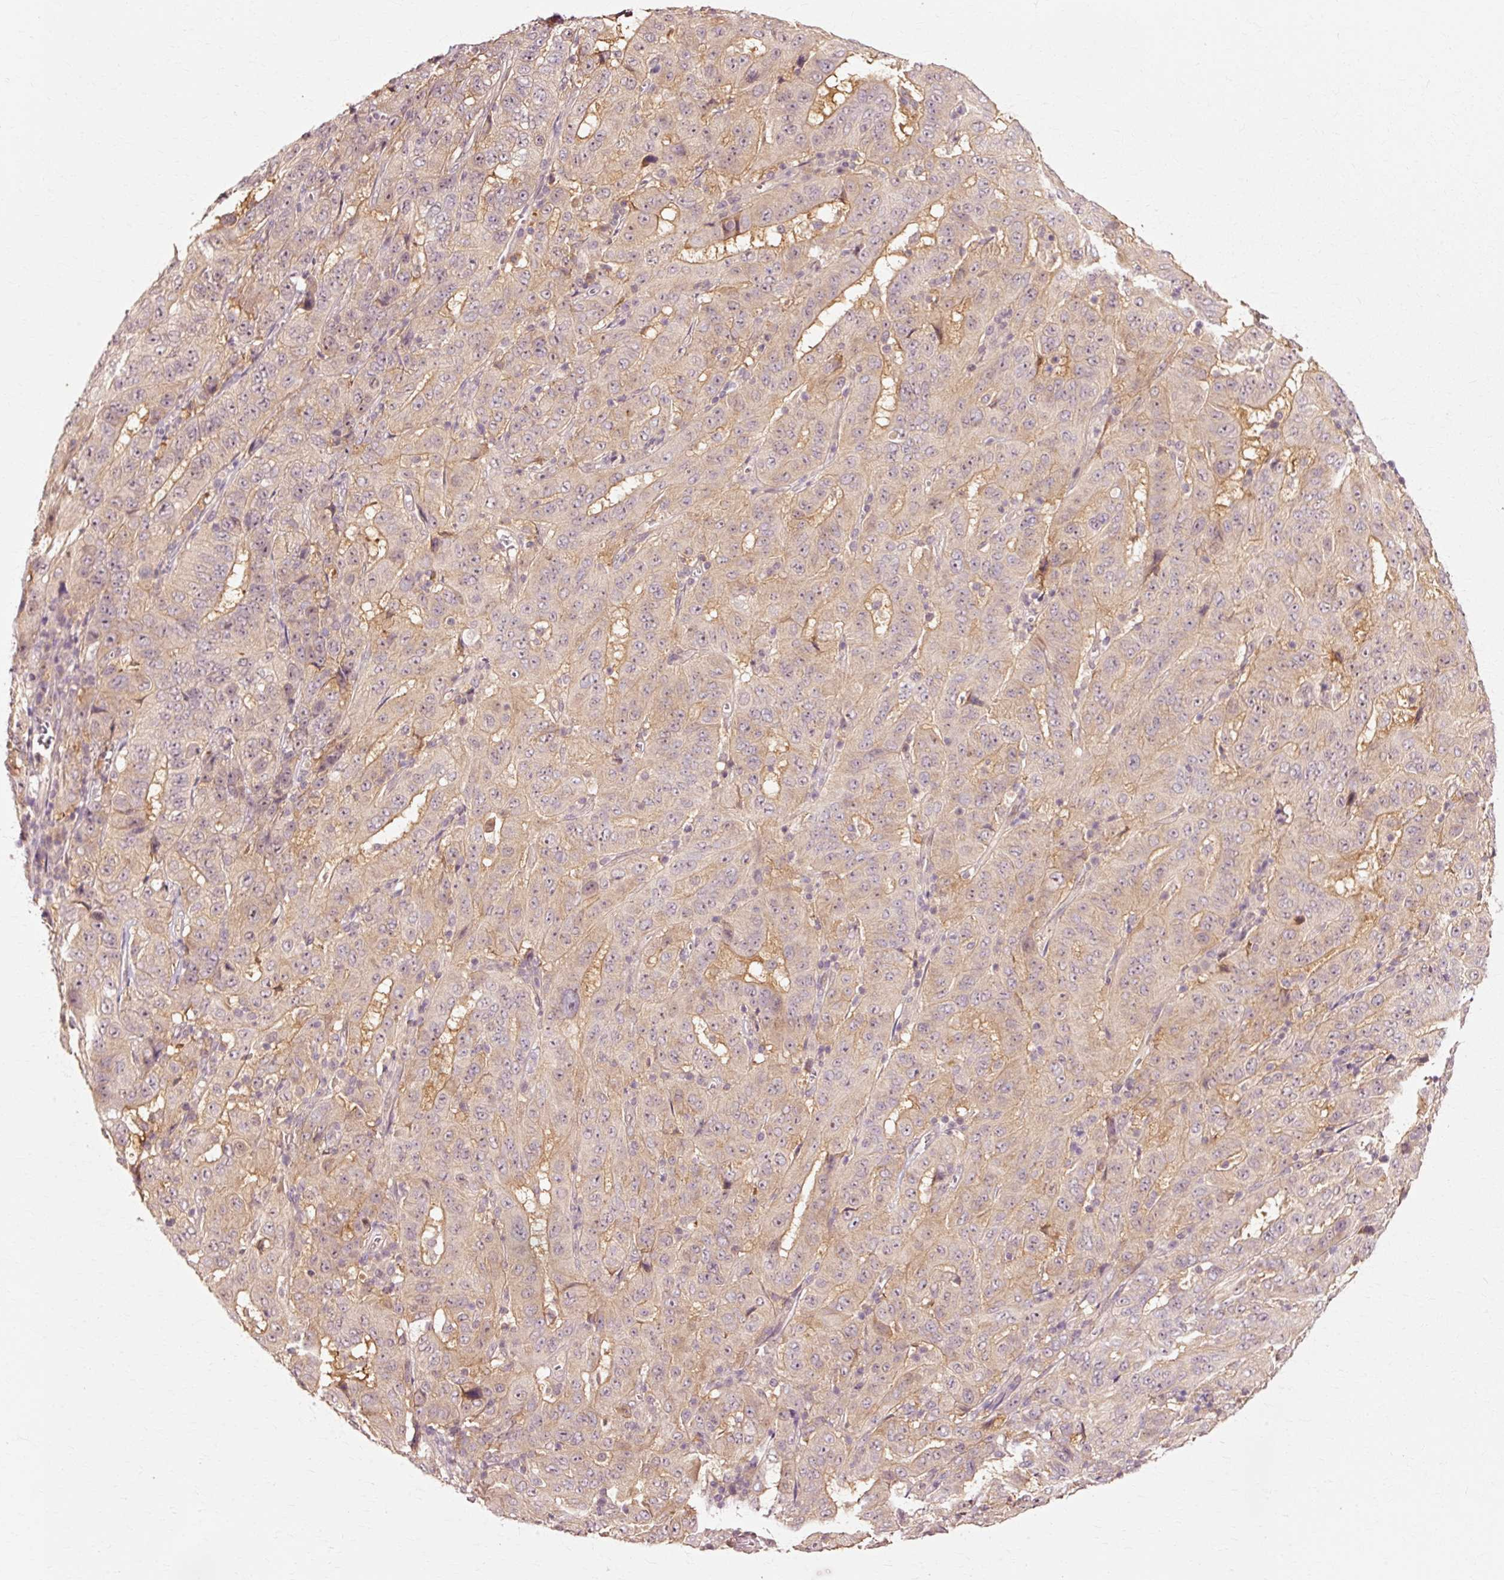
{"staining": {"intensity": "weak", "quantity": "25%-75%", "location": "cytoplasmic/membranous"}, "tissue": "pancreatic cancer", "cell_type": "Tumor cells", "image_type": "cancer", "snomed": [{"axis": "morphology", "description": "Adenocarcinoma, NOS"}, {"axis": "topography", "description": "Pancreas"}], "caption": "Protein staining exhibits weak cytoplasmic/membranous expression in about 25%-75% of tumor cells in pancreatic adenocarcinoma. The staining was performed using DAB (3,3'-diaminobenzidine), with brown indicating positive protein expression. Nuclei are stained blue with hematoxylin.", "gene": "RGPD5", "patient": {"sex": "male", "age": 63}}